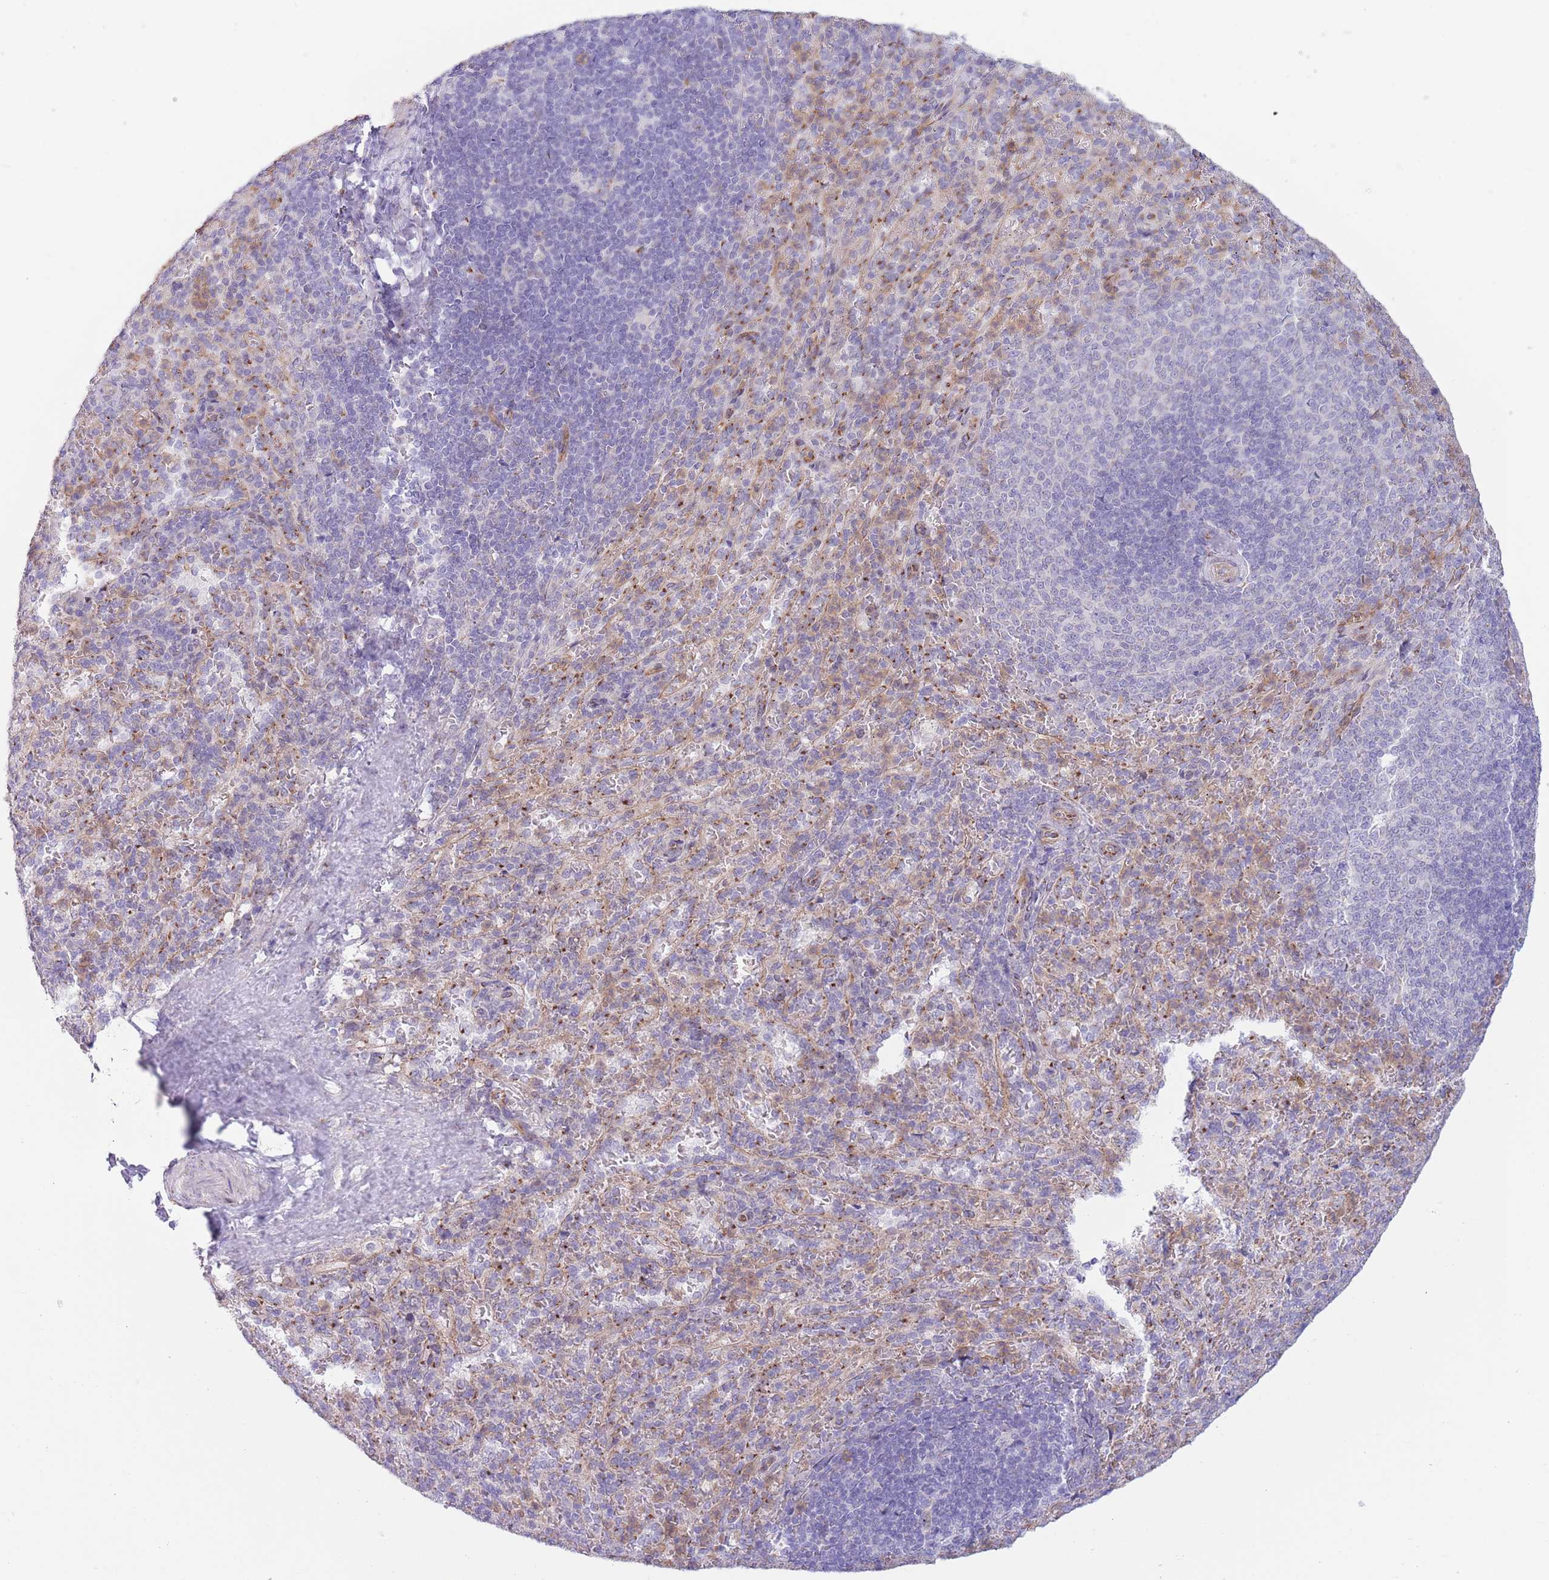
{"staining": {"intensity": "moderate", "quantity": "<25%", "location": "cytoplasmic/membranous"}, "tissue": "spleen", "cell_type": "Cells in red pulp", "image_type": "normal", "snomed": [{"axis": "morphology", "description": "Normal tissue, NOS"}, {"axis": "topography", "description": "Spleen"}], "caption": "The micrograph displays immunohistochemical staining of benign spleen. There is moderate cytoplasmic/membranous staining is appreciated in about <25% of cells in red pulp. (brown staining indicates protein expression, while blue staining denotes nuclei).", "gene": "C20orf96", "patient": {"sex": "female", "age": 21}}